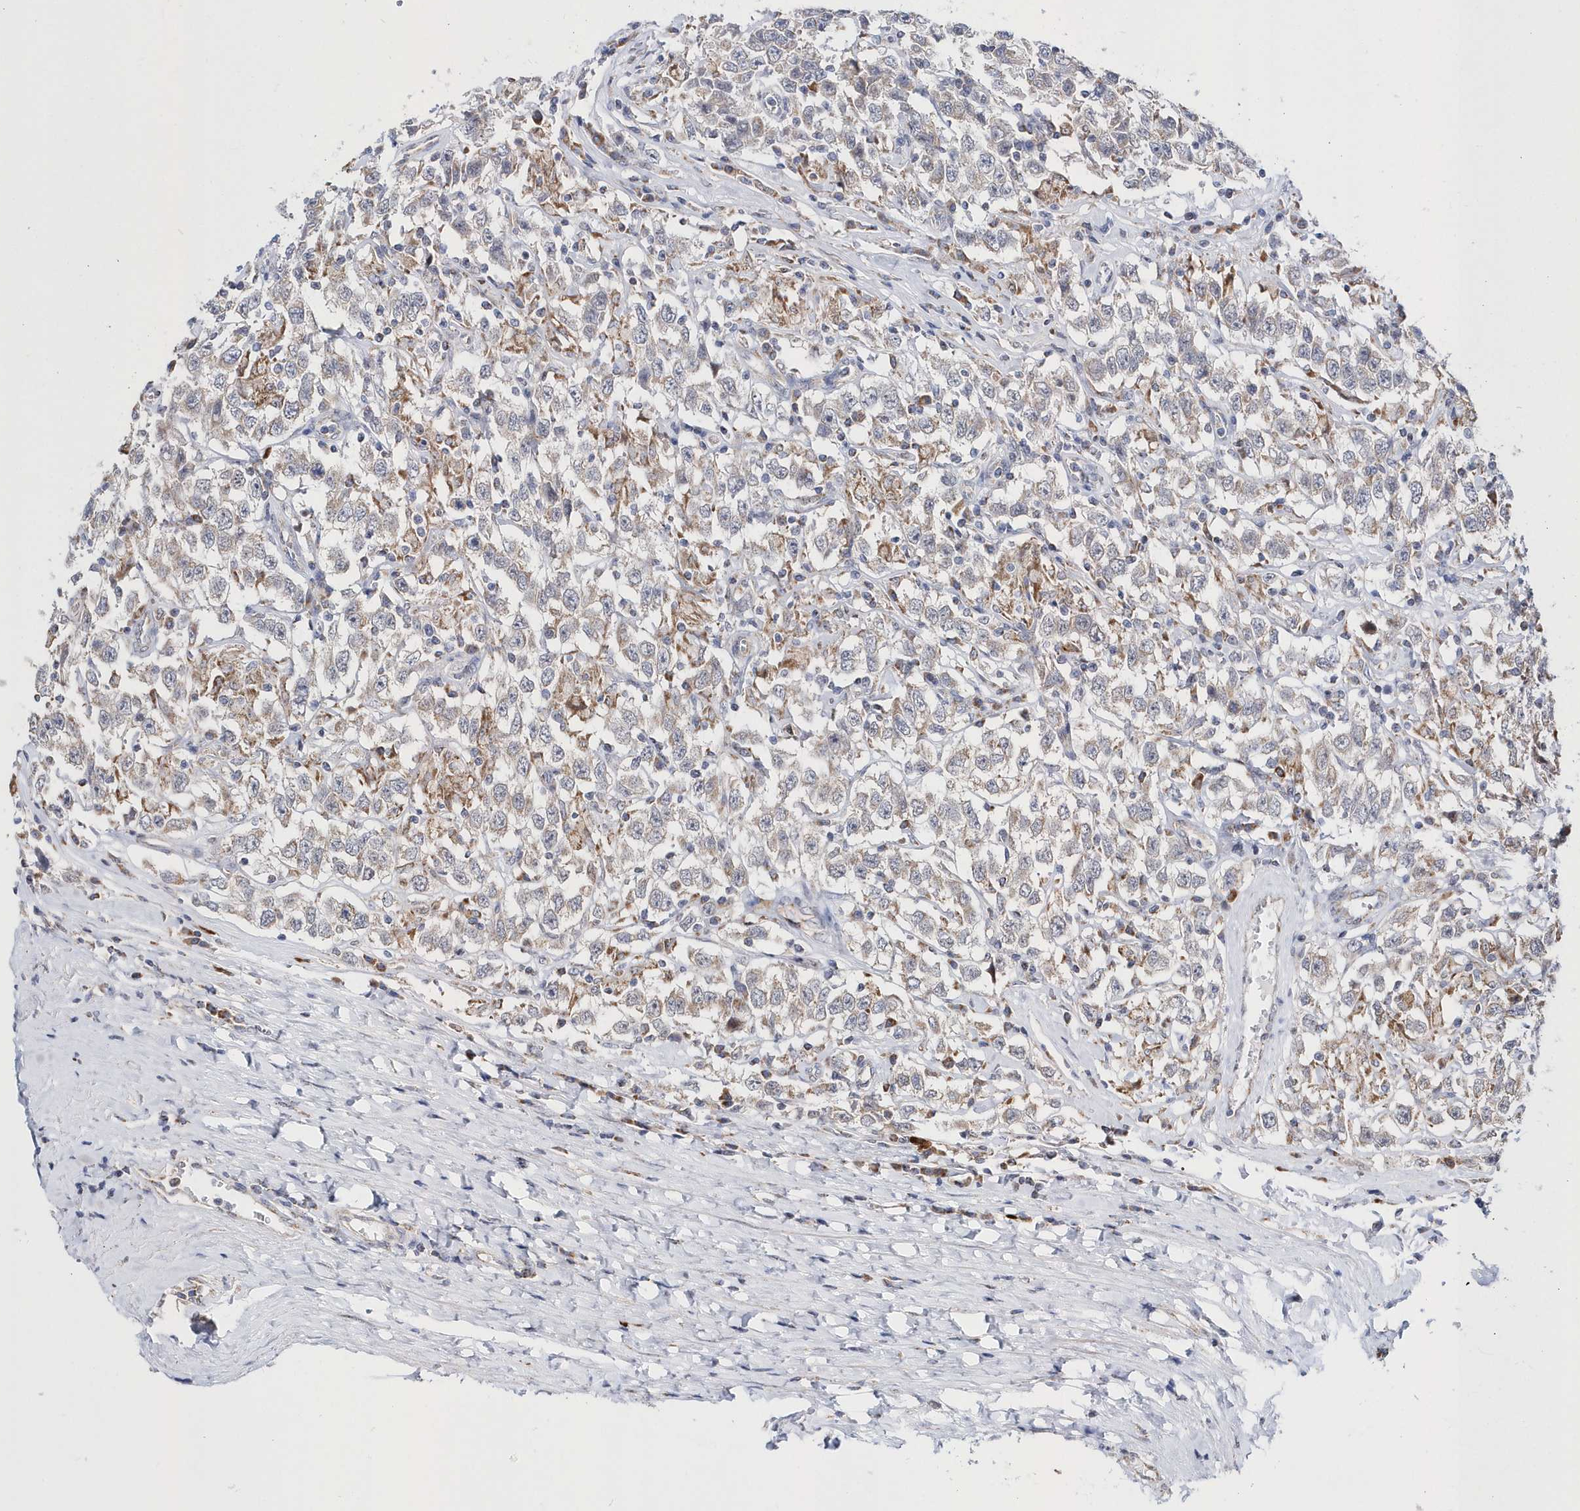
{"staining": {"intensity": "moderate", "quantity": "<25%", "location": "cytoplasmic/membranous"}, "tissue": "testis cancer", "cell_type": "Tumor cells", "image_type": "cancer", "snomed": [{"axis": "morphology", "description": "Seminoma, NOS"}, {"axis": "topography", "description": "Testis"}], "caption": "IHC staining of testis seminoma, which exhibits low levels of moderate cytoplasmic/membranous staining in approximately <25% of tumor cells indicating moderate cytoplasmic/membranous protein positivity. The staining was performed using DAB (brown) for protein detection and nuclei were counterstained in hematoxylin (blue).", "gene": "SPATA5", "patient": {"sex": "male", "age": 41}}